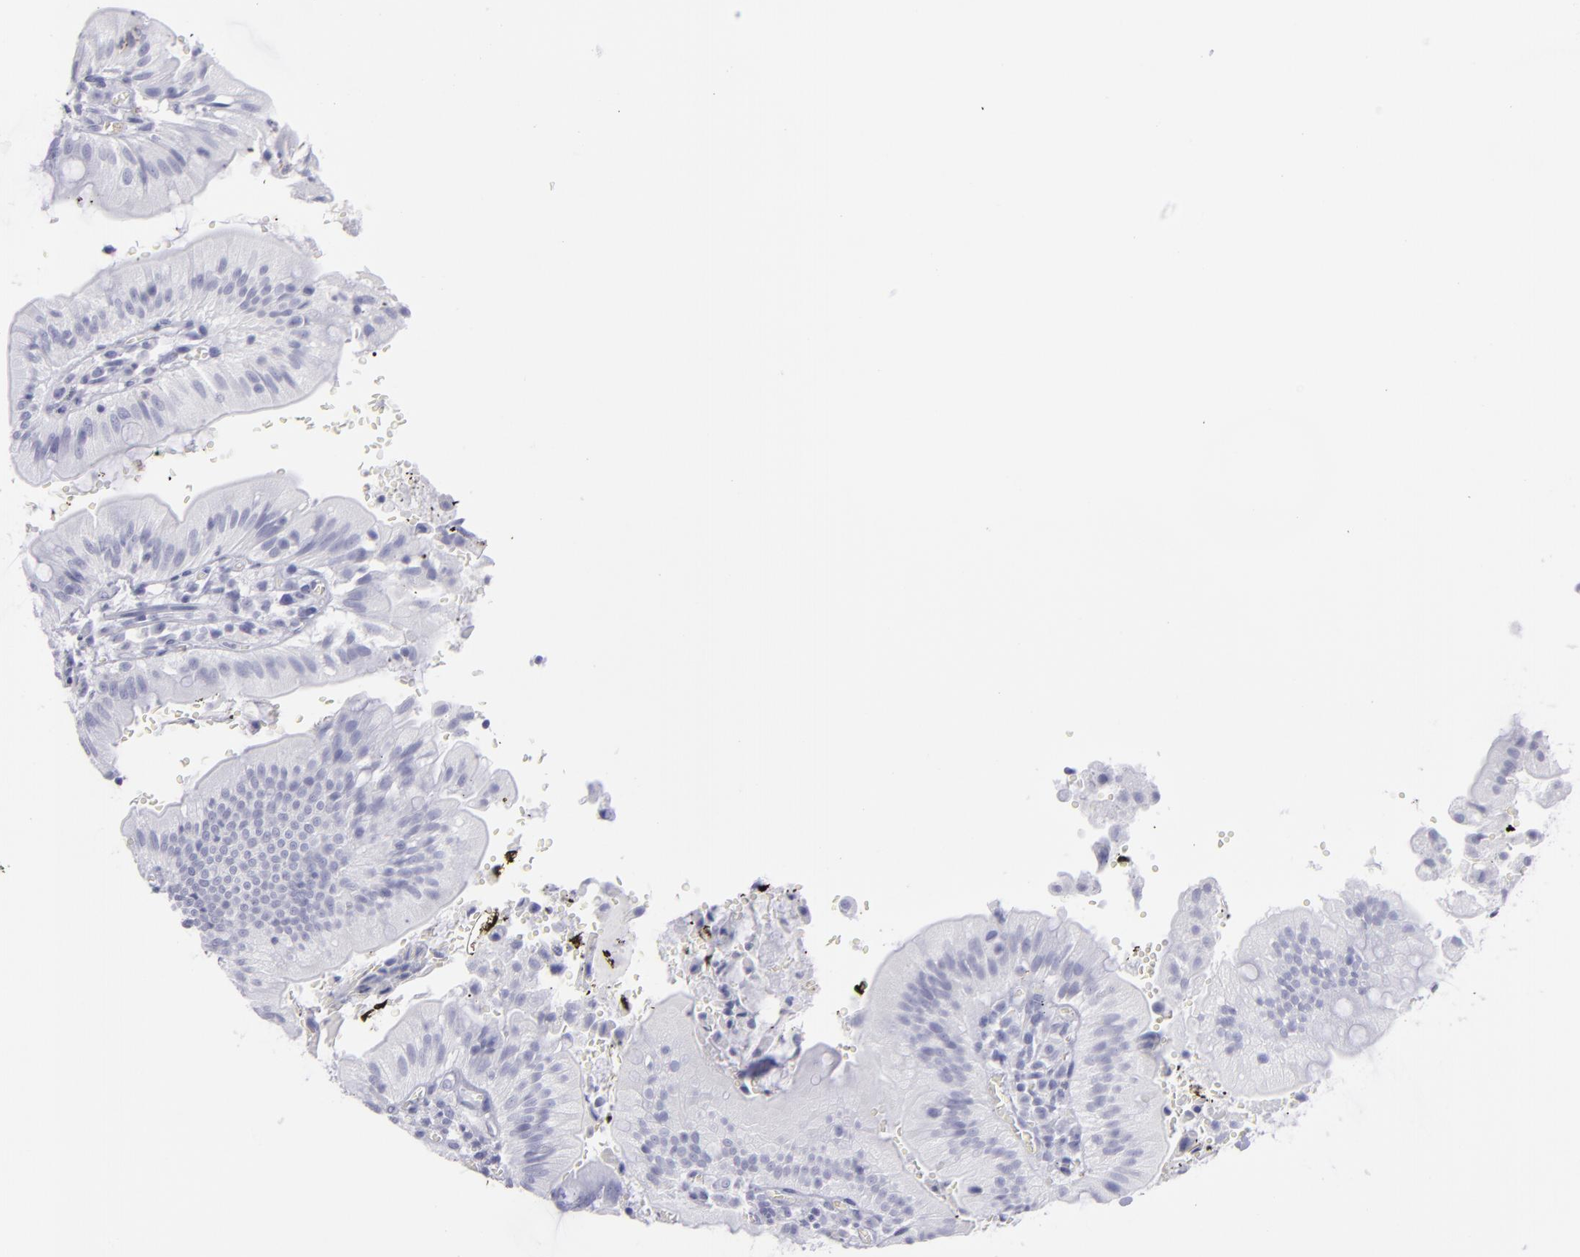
{"staining": {"intensity": "negative", "quantity": "none", "location": "none"}, "tissue": "small intestine", "cell_type": "Glandular cells", "image_type": "normal", "snomed": [{"axis": "morphology", "description": "Normal tissue, NOS"}, {"axis": "topography", "description": "Small intestine"}], "caption": "This is a histopathology image of immunohistochemistry staining of unremarkable small intestine, which shows no positivity in glandular cells. Nuclei are stained in blue.", "gene": "SELPLG", "patient": {"sex": "male", "age": 71}}